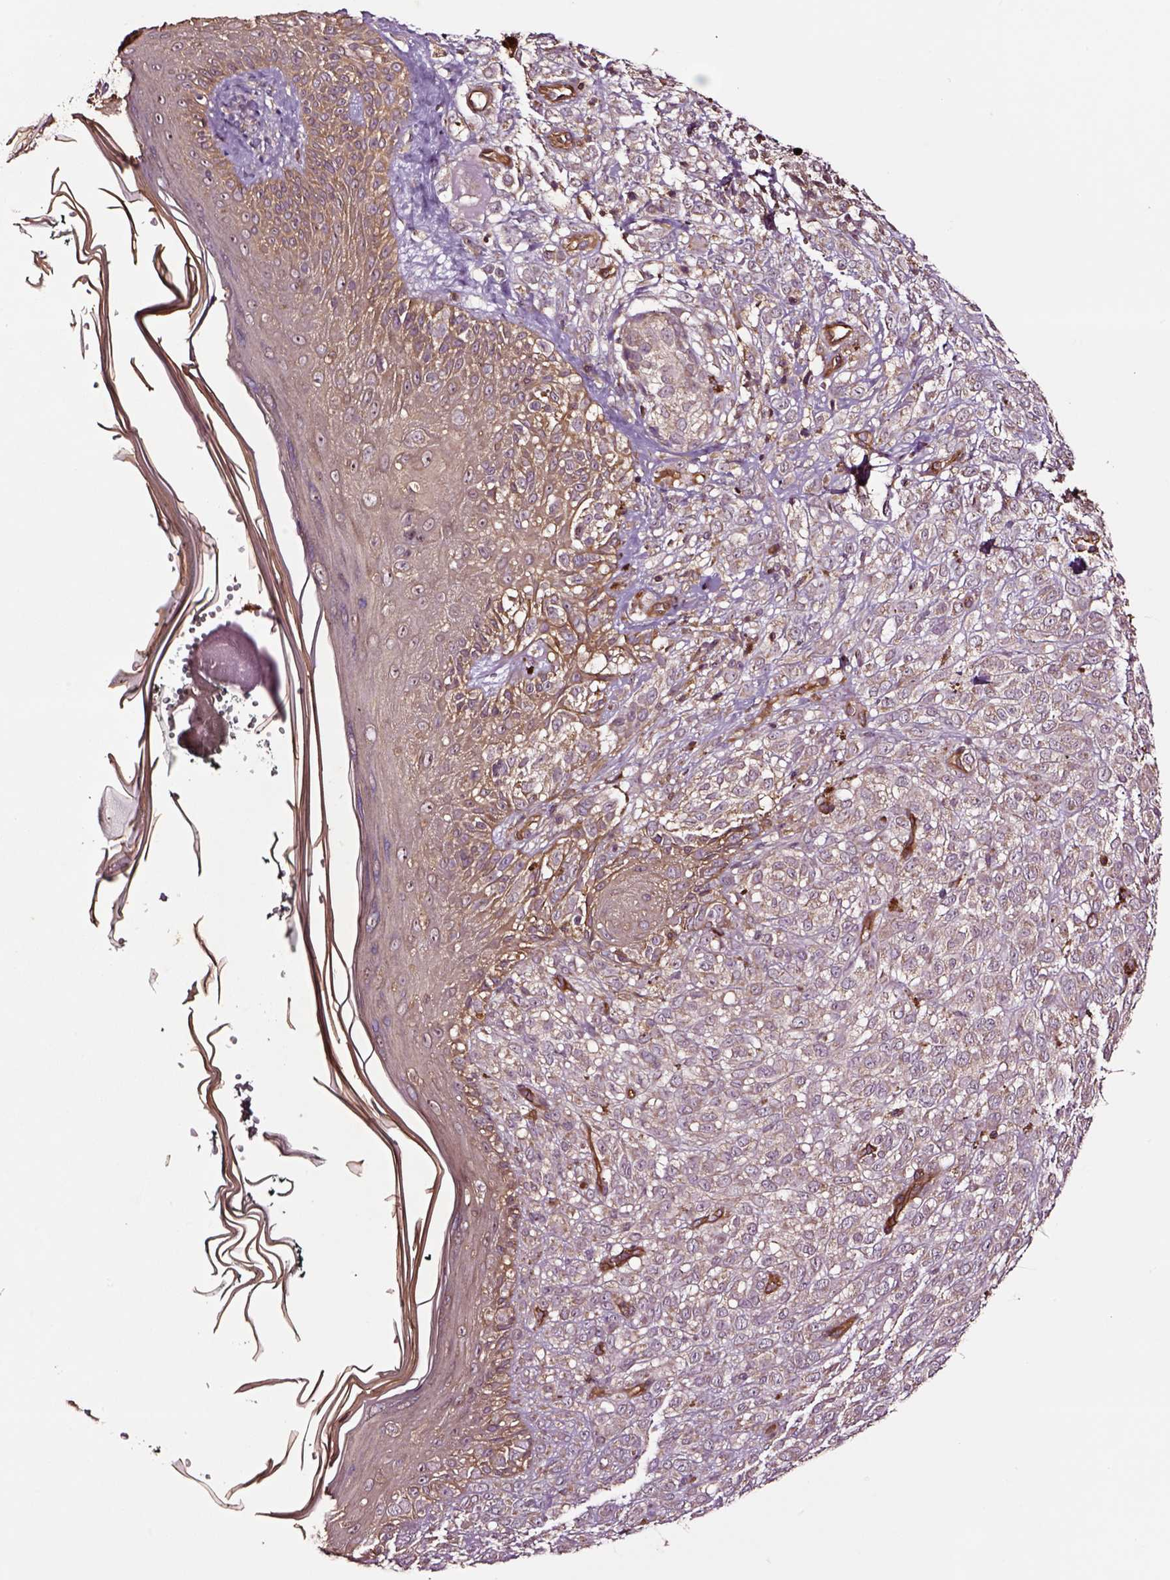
{"staining": {"intensity": "moderate", "quantity": ">75%", "location": "cytoplasmic/membranous"}, "tissue": "melanoma", "cell_type": "Tumor cells", "image_type": "cancer", "snomed": [{"axis": "morphology", "description": "Malignant melanoma, NOS"}, {"axis": "topography", "description": "Skin"}], "caption": "Immunohistochemistry (IHC) (DAB) staining of human malignant melanoma reveals moderate cytoplasmic/membranous protein staining in approximately >75% of tumor cells.", "gene": "RASSF5", "patient": {"sex": "female", "age": 86}}